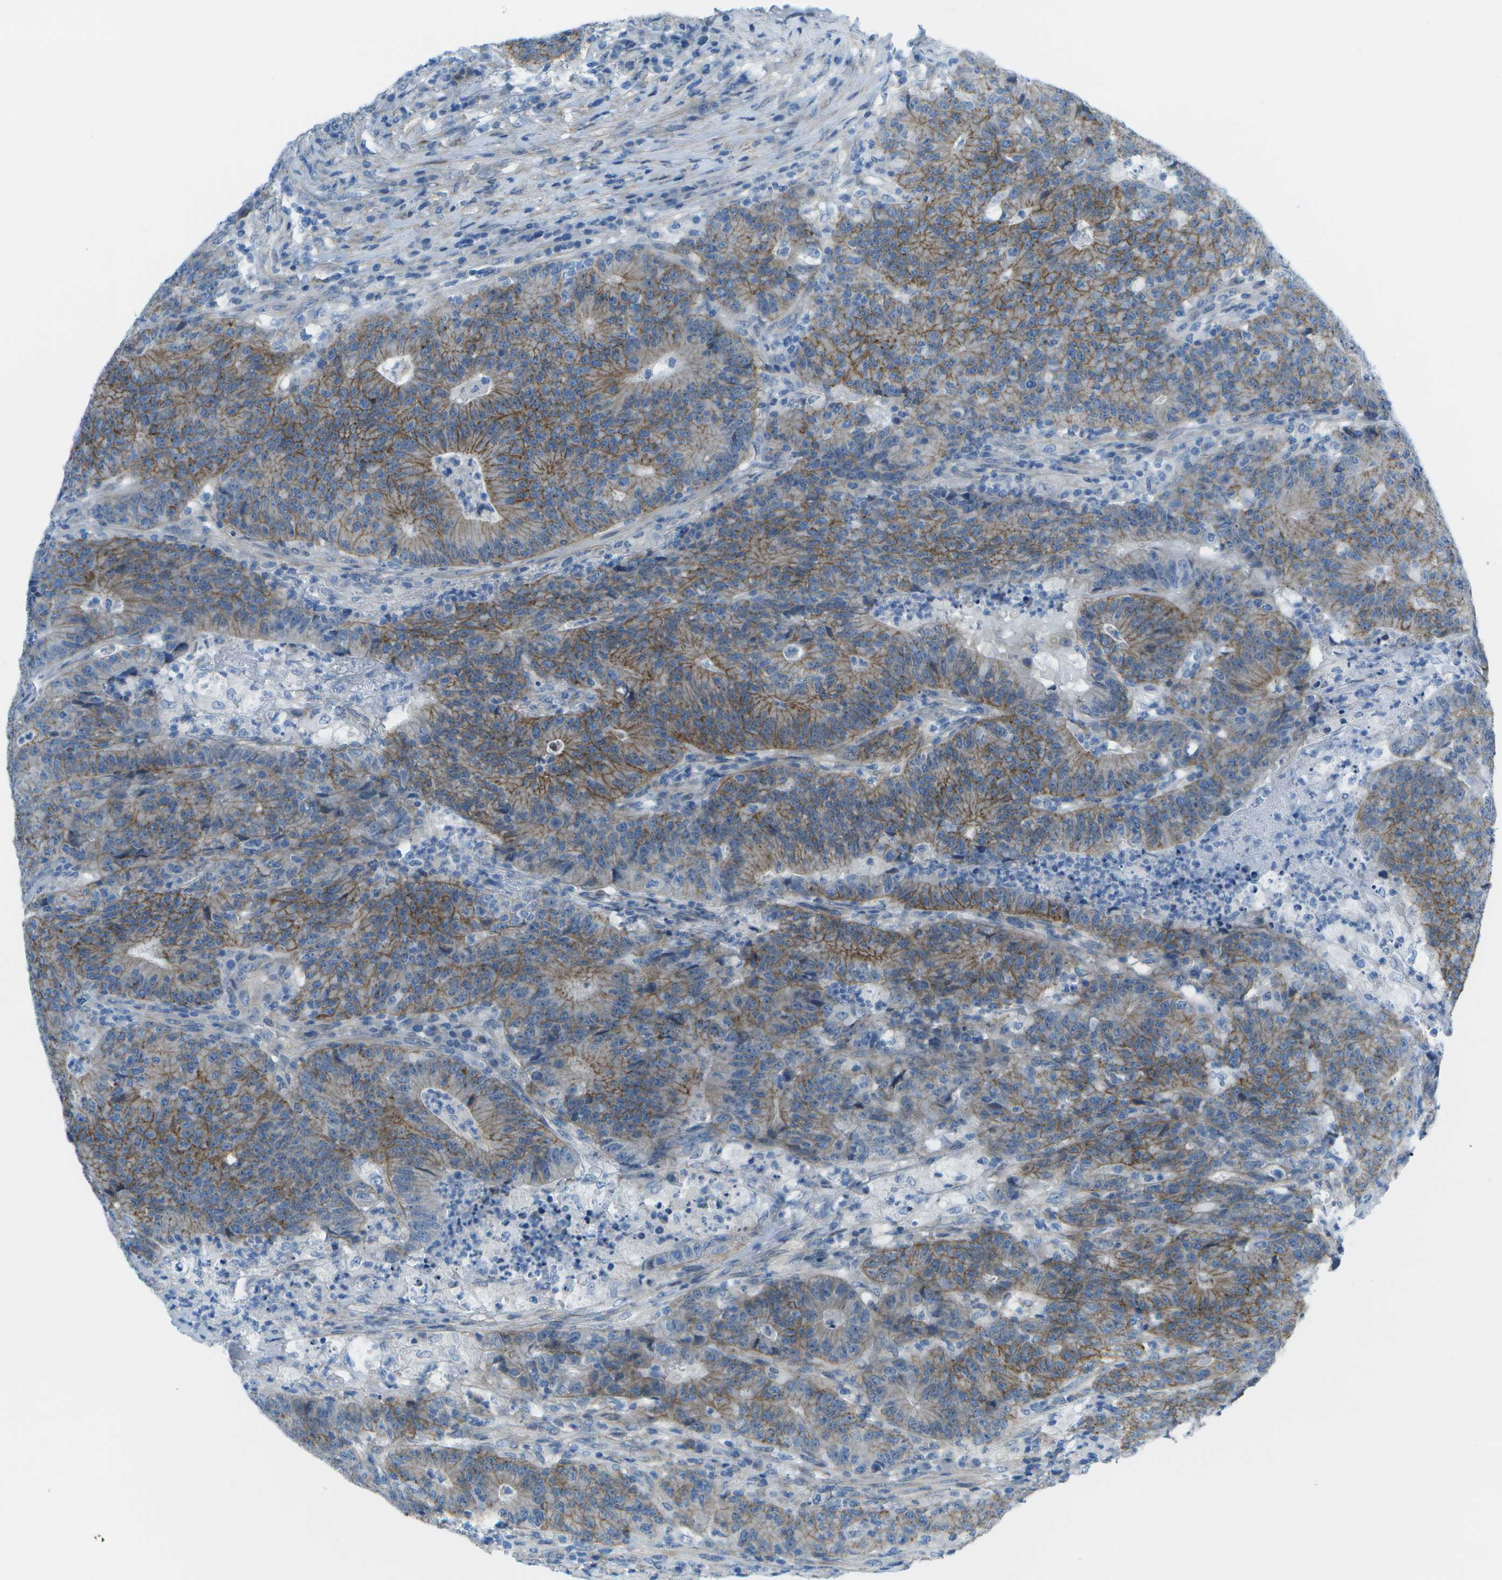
{"staining": {"intensity": "moderate", "quantity": ">75%", "location": "cytoplasmic/membranous"}, "tissue": "colorectal cancer", "cell_type": "Tumor cells", "image_type": "cancer", "snomed": [{"axis": "morphology", "description": "Normal tissue, NOS"}, {"axis": "morphology", "description": "Adenocarcinoma, NOS"}, {"axis": "topography", "description": "Colon"}], "caption": "Moderate cytoplasmic/membranous expression for a protein is identified in about >75% of tumor cells of colorectal cancer using IHC.", "gene": "SORBS3", "patient": {"sex": "female", "age": 75}}